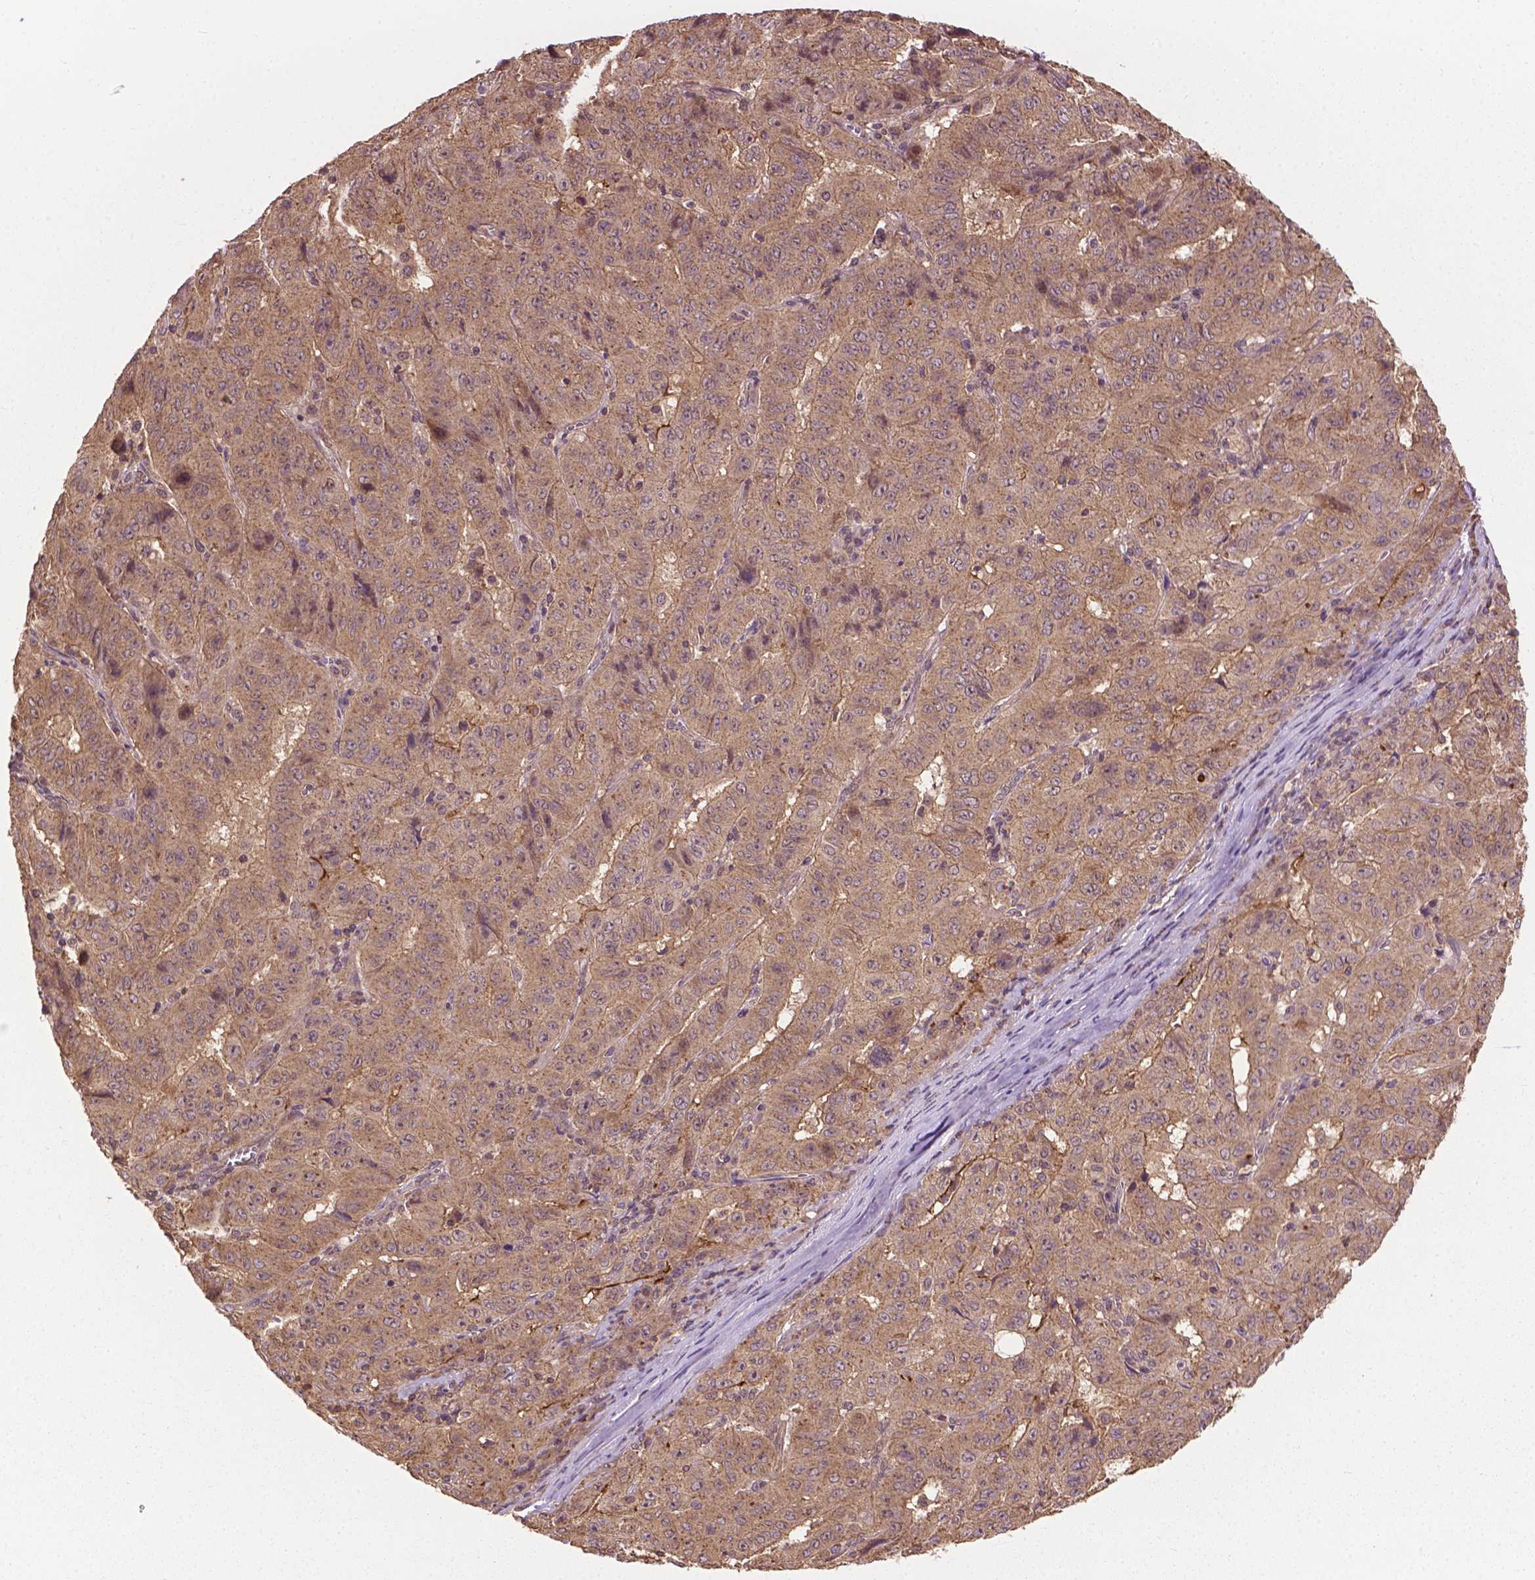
{"staining": {"intensity": "moderate", "quantity": ">75%", "location": "cytoplasmic/membranous"}, "tissue": "pancreatic cancer", "cell_type": "Tumor cells", "image_type": "cancer", "snomed": [{"axis": "morphology", "description": "Adenocarcinoma, NOS"}, {"axis": "topography", "description": "Pancreas"}], "caption": "Brown immunohistochemical staining in pancreatic adenocarcinoma shows moderate cytoplasmic/membranous expression in approximately >75% of tumor cells.", "gene": "PPP1CB", "patient": {"sex": "male", "age": 63}}